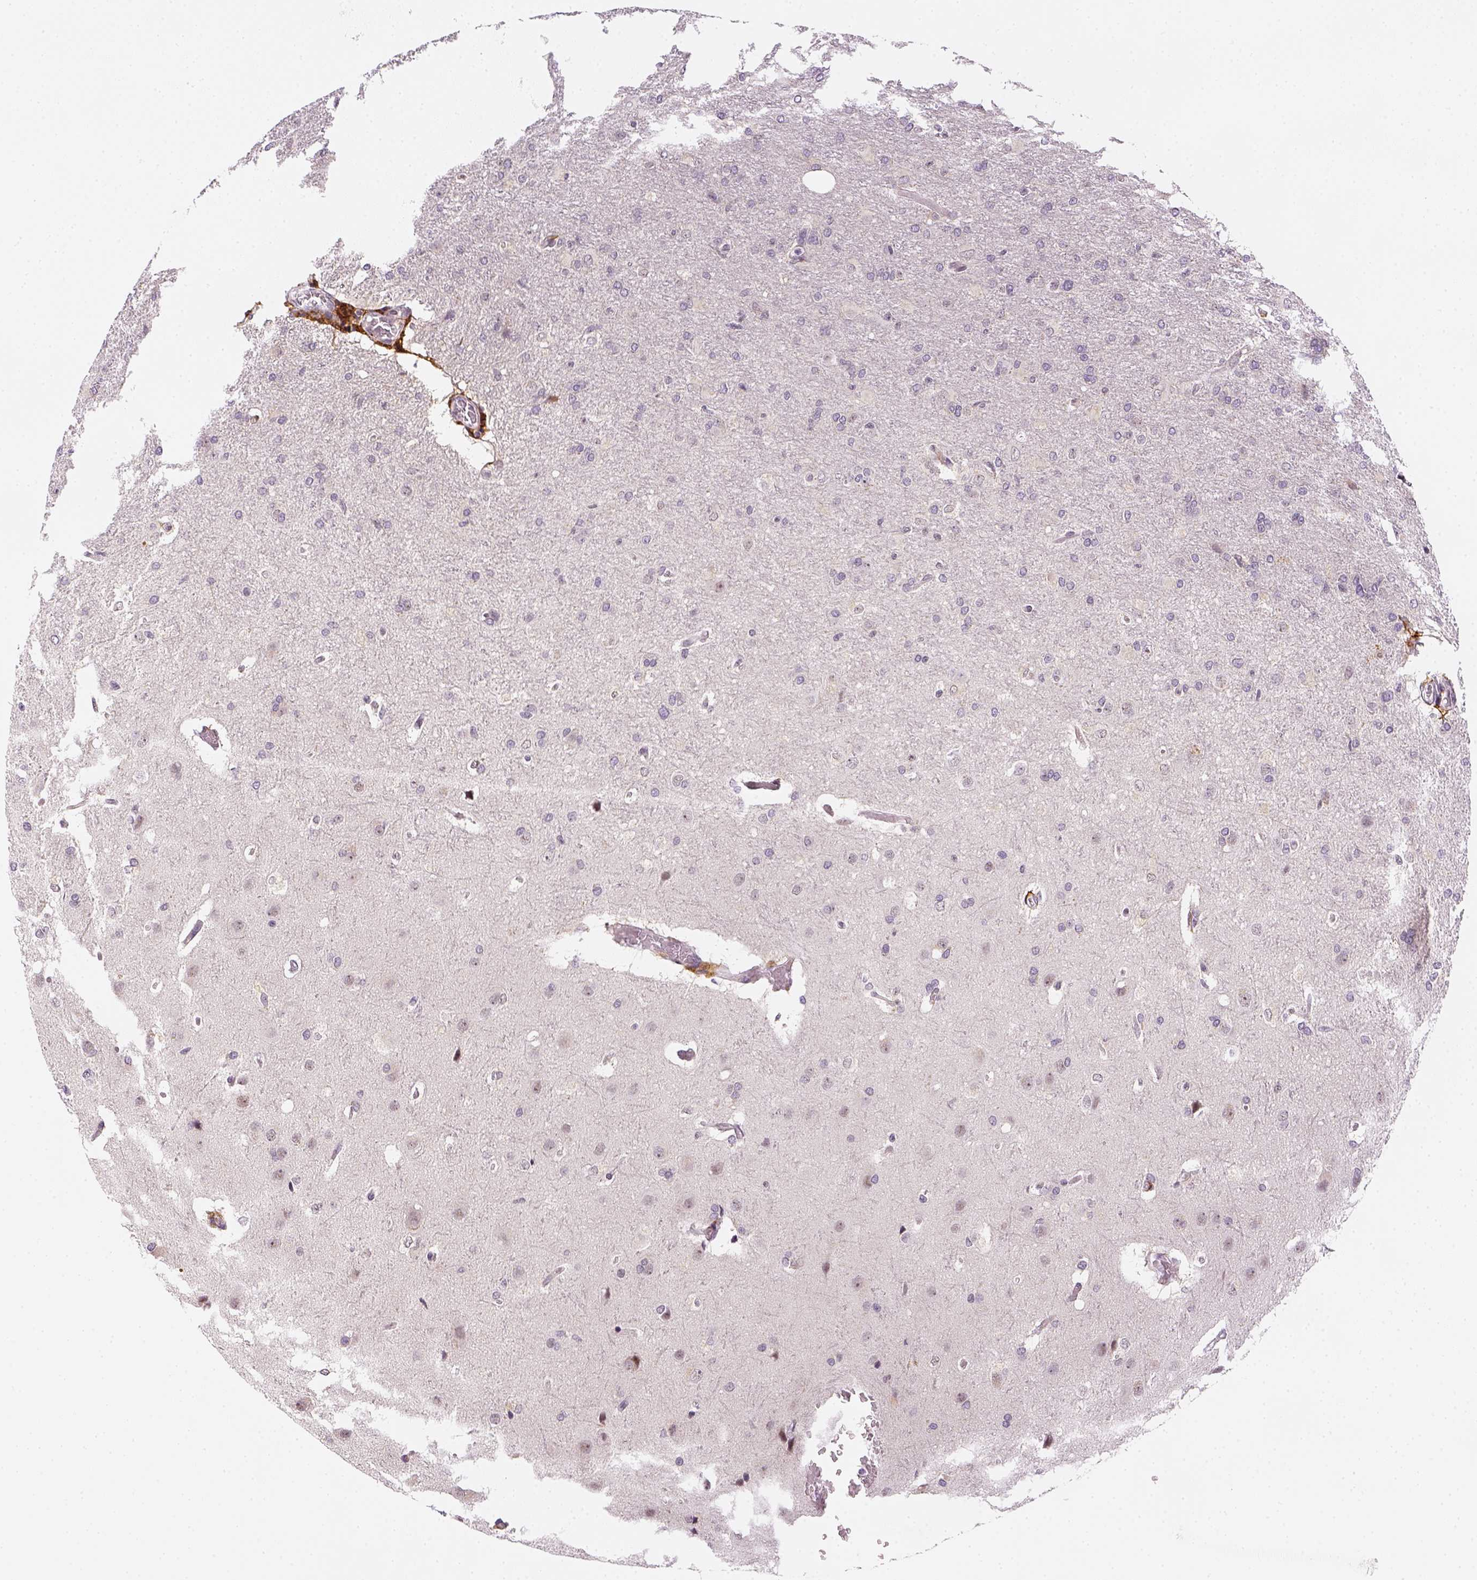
{"staining": {"intensity": "negative", "quantity": "none", "location": "none"}, "tissue": "glioma", "cell_type": "Tumor cells", "image_type": "cancer", "snomed": [{"axis": "morphology", "description": "Glioma, malignant, High grade"}, {"axis": "topography", "description": "Brain"}], "caption": "Immunohistochemistry (IHC) of glioma exhibits no staining in tumor cells. Nuclei are stained in blue.", "gene": "CD14", "patient": {"sex": "male", "age": 68}}